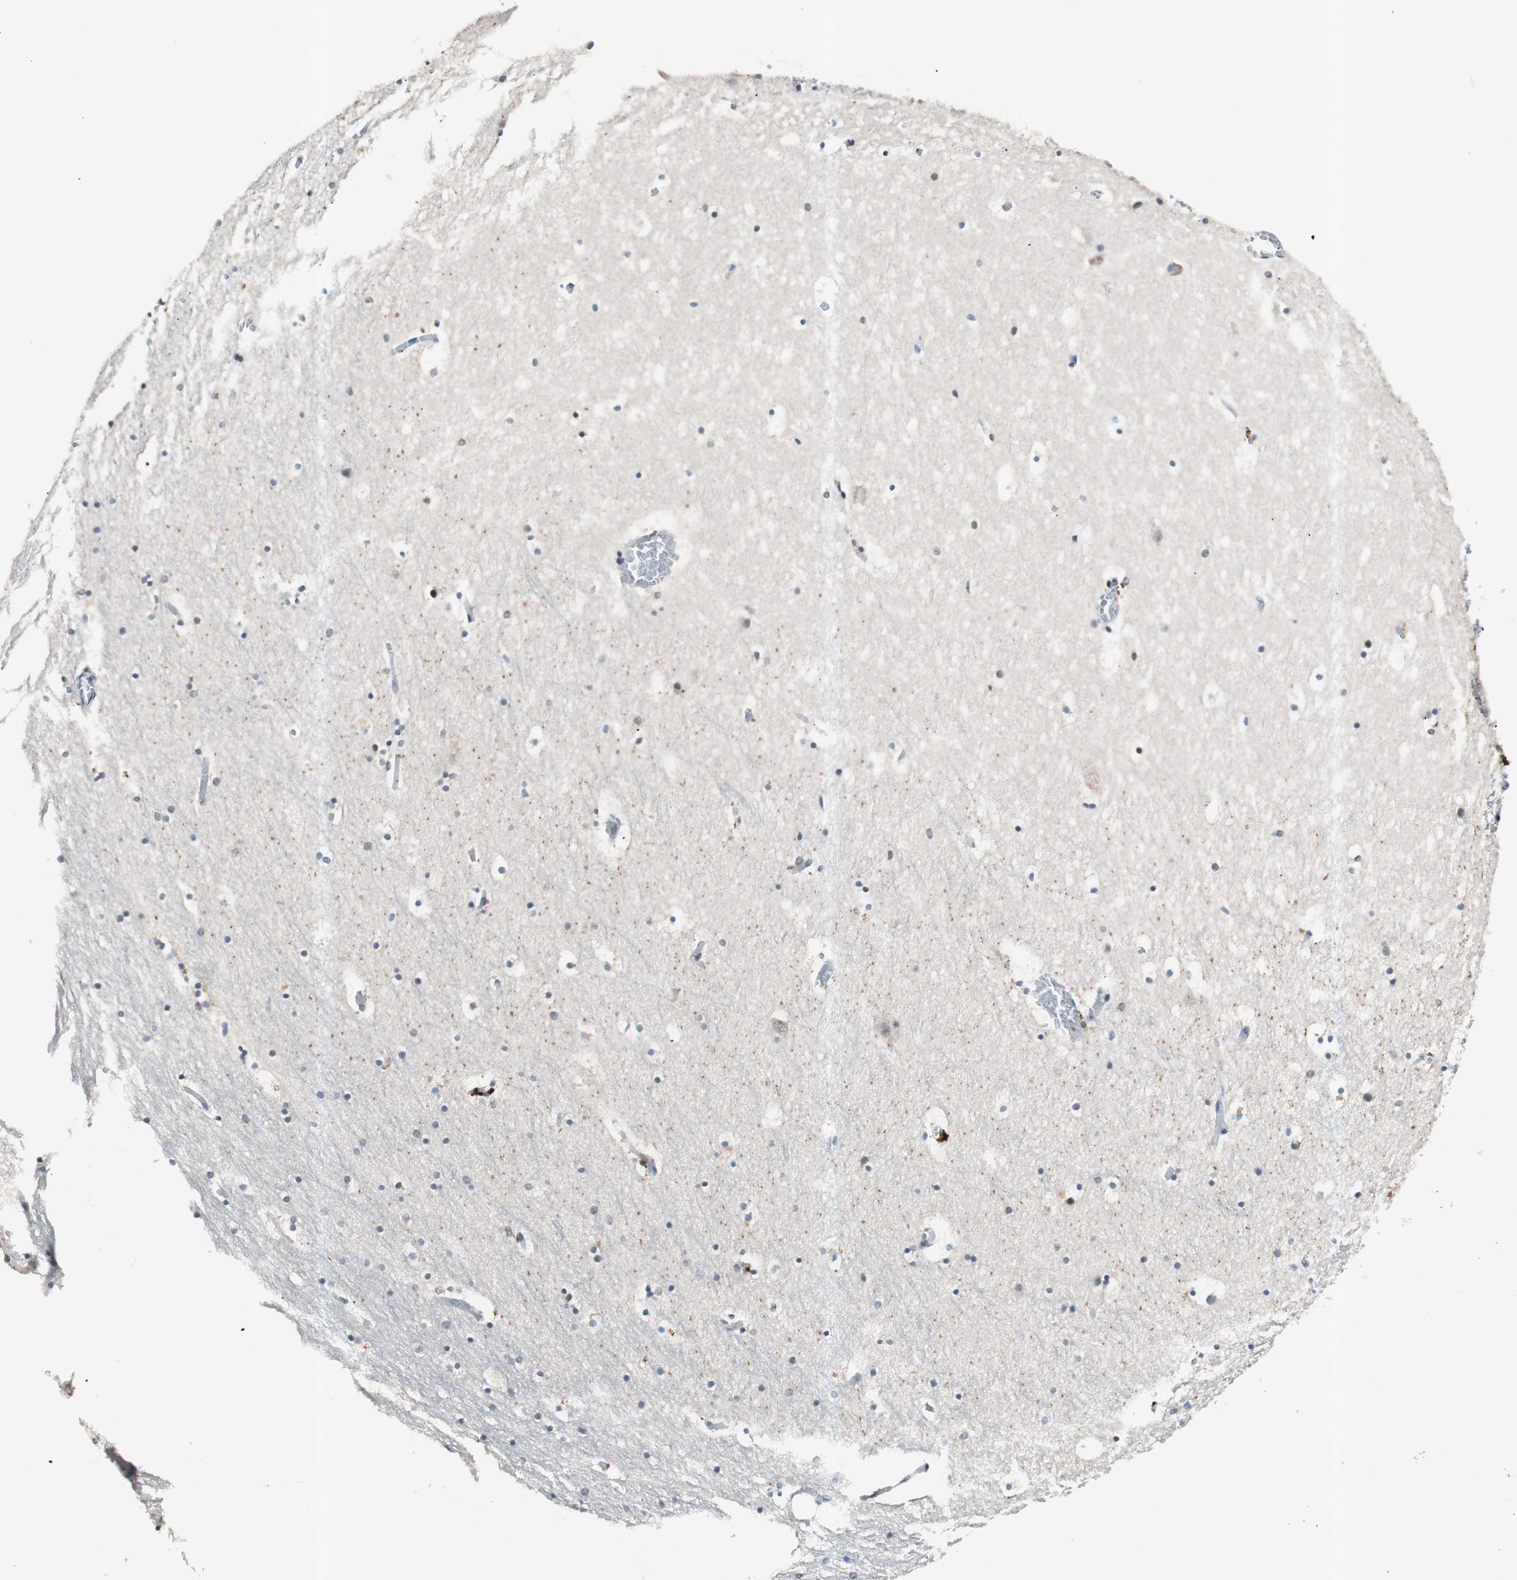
{"staining": {"intensity": "negative", "quantity": "none", "location": "none"}, "tissue": "hippocampus", "cell_type": "Glial cells", "image_type": "normal", "snomed": [{"axis": "morphology", "description": "Normal tissue, NOS"}, {"axis": "topography", "description": "Hippocampus"}], "caption": "DAB immunohistochemical staining of normal hippocampus demonstrates no significant staining in glial cells.", "gene": "NFRKB", "patient": {"sex": "male", "age": 45}}